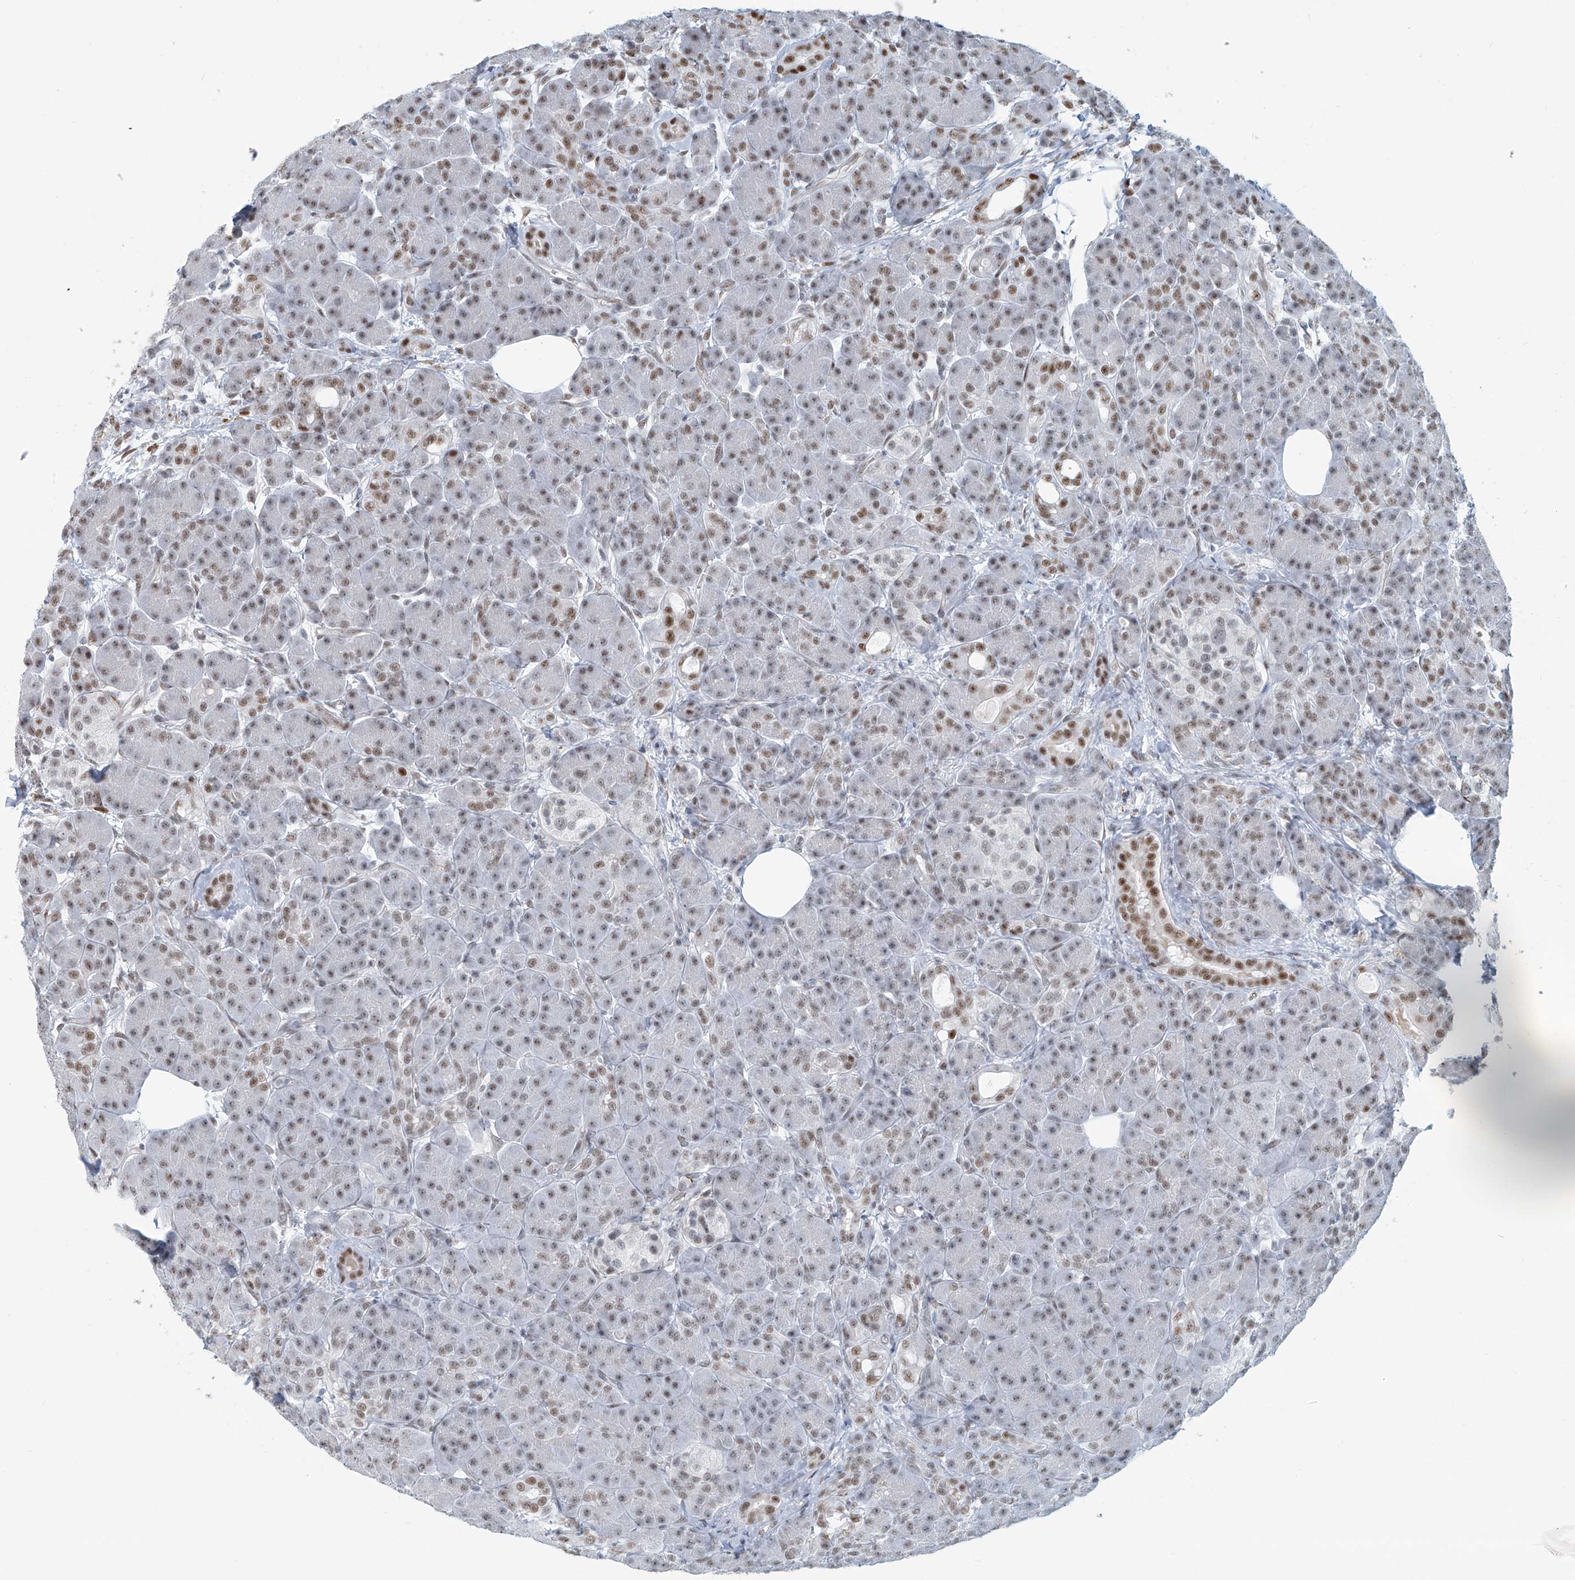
{"staining": {"intensity": "moderate", "quantity": "25%-75%", "location": "nuclear"}, "tissue": "pancreas", "cell_type": "Exocrine glandular cells", "image_type": "normal", "snomed": [{"axis": "morphology", "description": "Normal tissue, NOS"}, {"axis": "topography", "description": "Pancreas"}], "caption": "Protein expression analysis of unremarkable pancreas demonstrates moderate nuclear positivity in about 25%-75% of exocrine glandular cells. The protein is stained brown, and the nuclei are stained in blue (DAB IHC with brightfield microscopy, high magnification).", "gene": "ENSG00000257390", "patient": {"sex": "male", "age": 63}}